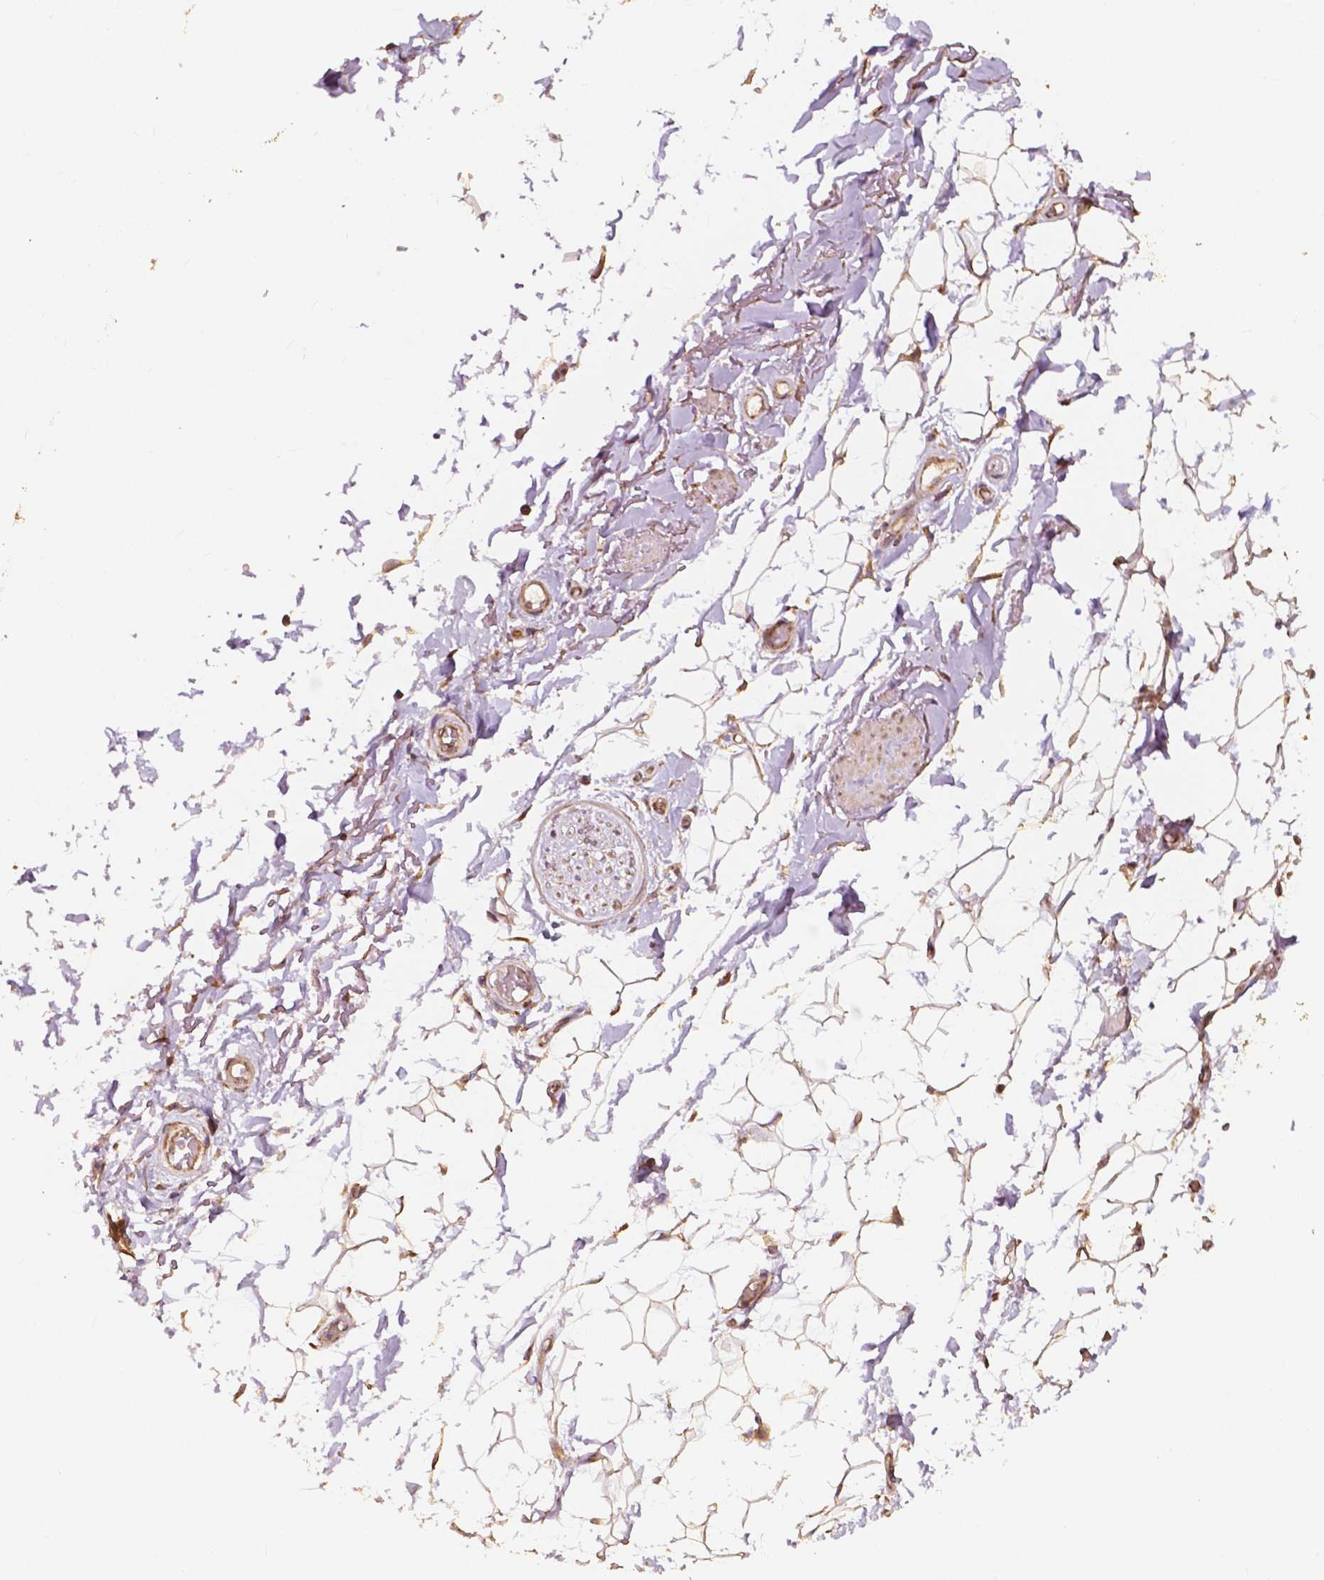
{"staining": {"intensity": "moderate", "quantity": ">75%", "location": "cytoplasmic/membranous"}, "tissue": "adipose tissue", "cell_type": "Adipocytes", "image_type": "normal", "snomed": [{"axis": "morphology", "description": "Normal tissue, NOS"}, {"axis": "topography", "description": "Anal"}, {"axis": "topography", "description": "Peripheral nerve tissue"}], "caption": "A medium amount of moderate cytoplasmic/membranous positivity is identified in approximately >75% of adipocytes in benign adipose tissue. Using DAB (brown) and hematoxylin (blue) stains, captured at high magnification using brightfield microscopy.", "gene": "G3BP1", "patient": {"sex": "male", "age": 53}}